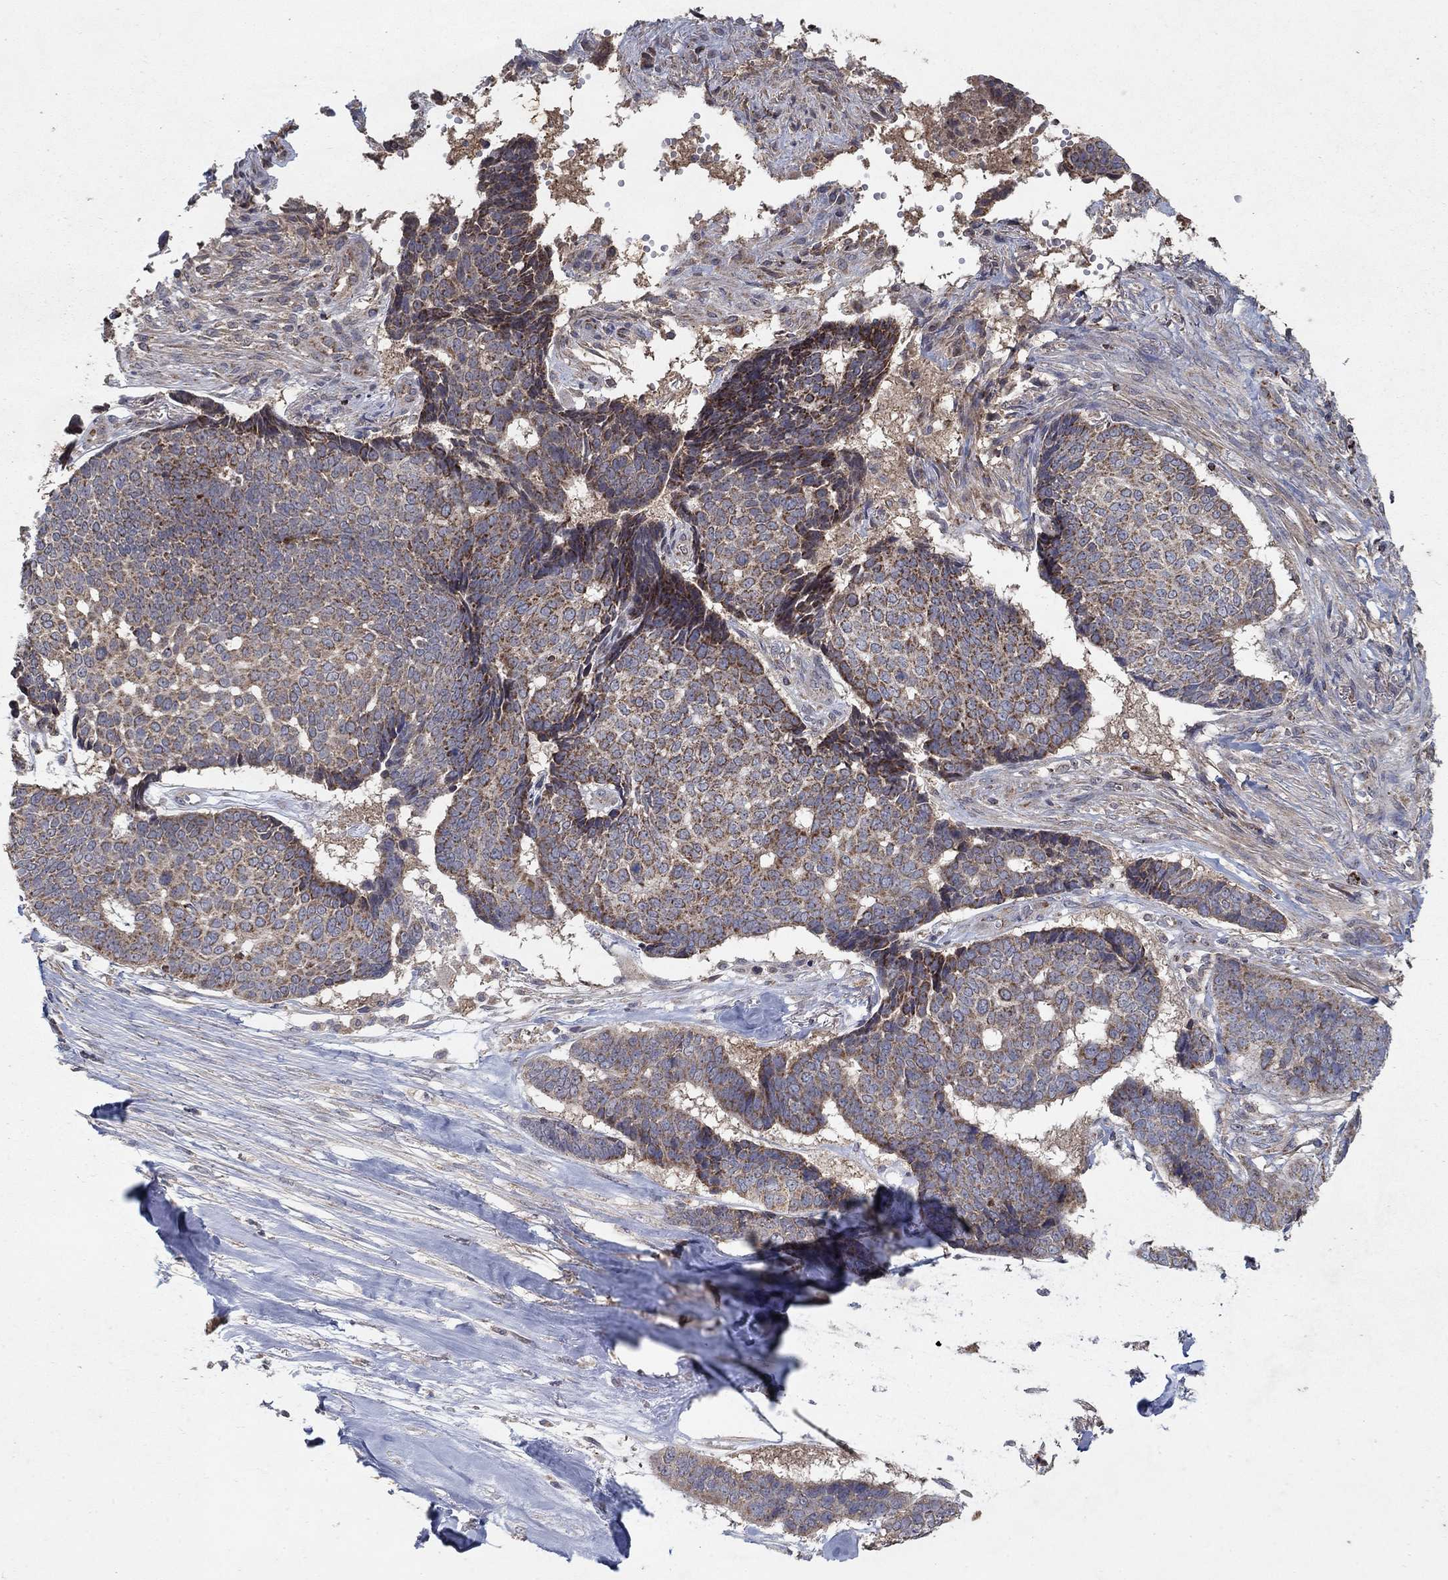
{"staining": {"intensity": "moderate", "quantity": "25%-75%", "location": "cytoplasmic/membranous"}, "tissue": "skin cancer", "cell_type": "Tumor cells", "image_type": "cancer", "snomed": [{"axis": "morphology", "description": "Basal cell carcinoma"}, {"axis": "topography", "description": "Skin"}], "caption": "This micrograph displays immunohistochemistry staining of basal cell carcinoma (skin), with medium moderate cytoplasmic/membranous staining in approximately 25%-75% of tumor cells.", "gene": "GPSM1", "patient": {"sex": "male", "age": 86}}